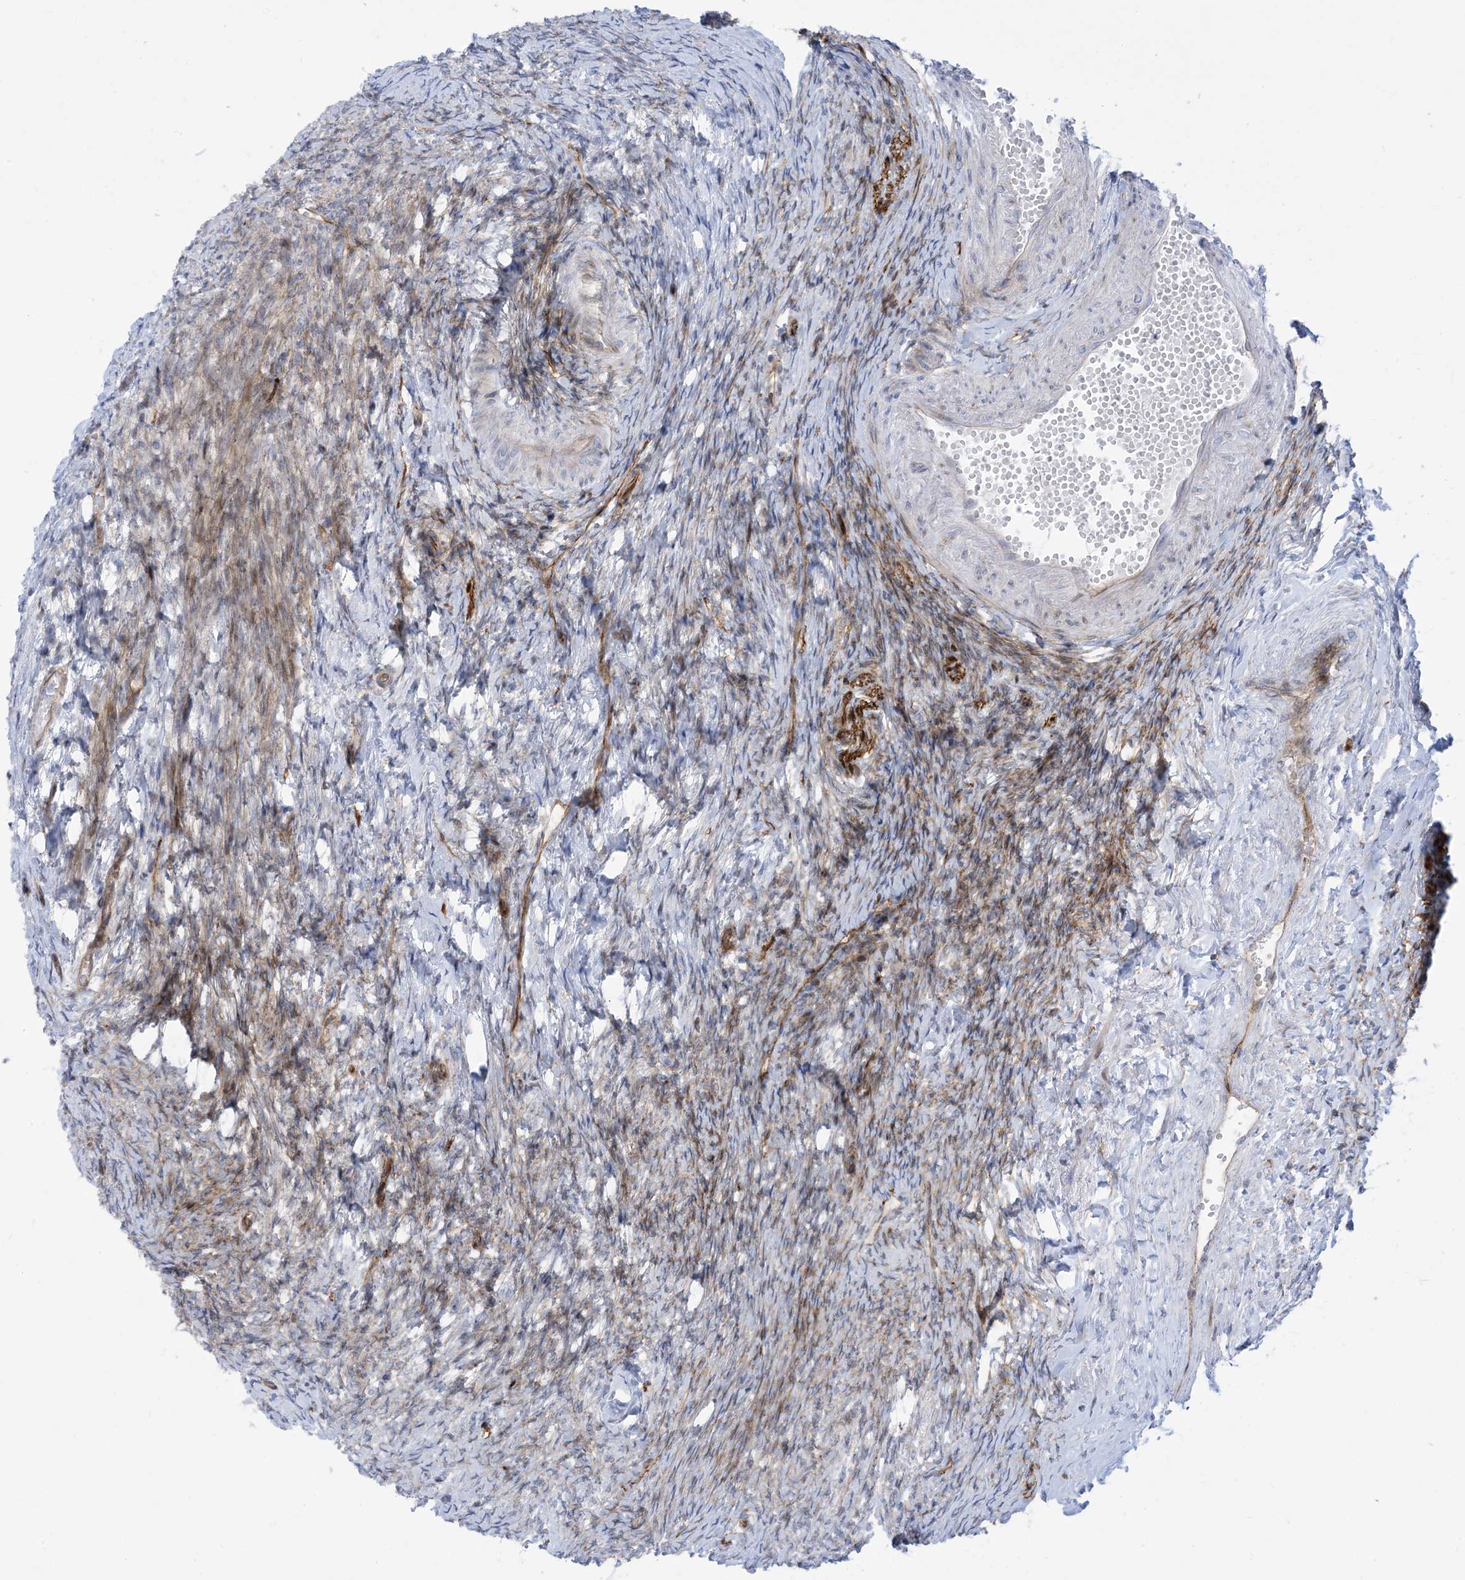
{"staining": {"intensity": "moderate", "quantity": "<25%", "location": "cytoplasmic/membranous"}, "tissue": "ovary", "cell_type": "Ovarian stroma cells", "image_type": "normal", "snomed": [{"axis": "morphology", "description": "Normal tissue, NOS"}, {"axis": "morphology", "description": "Cyst, NOS"}, {"axis": "topography", "description": "Ovary"}], "caption": "Ovary stained with a protein marker demonstrates moderate staining in ovarian stroma cells.", "gene": "MARS2", "patient": {"sex": "female", "age": 33}}